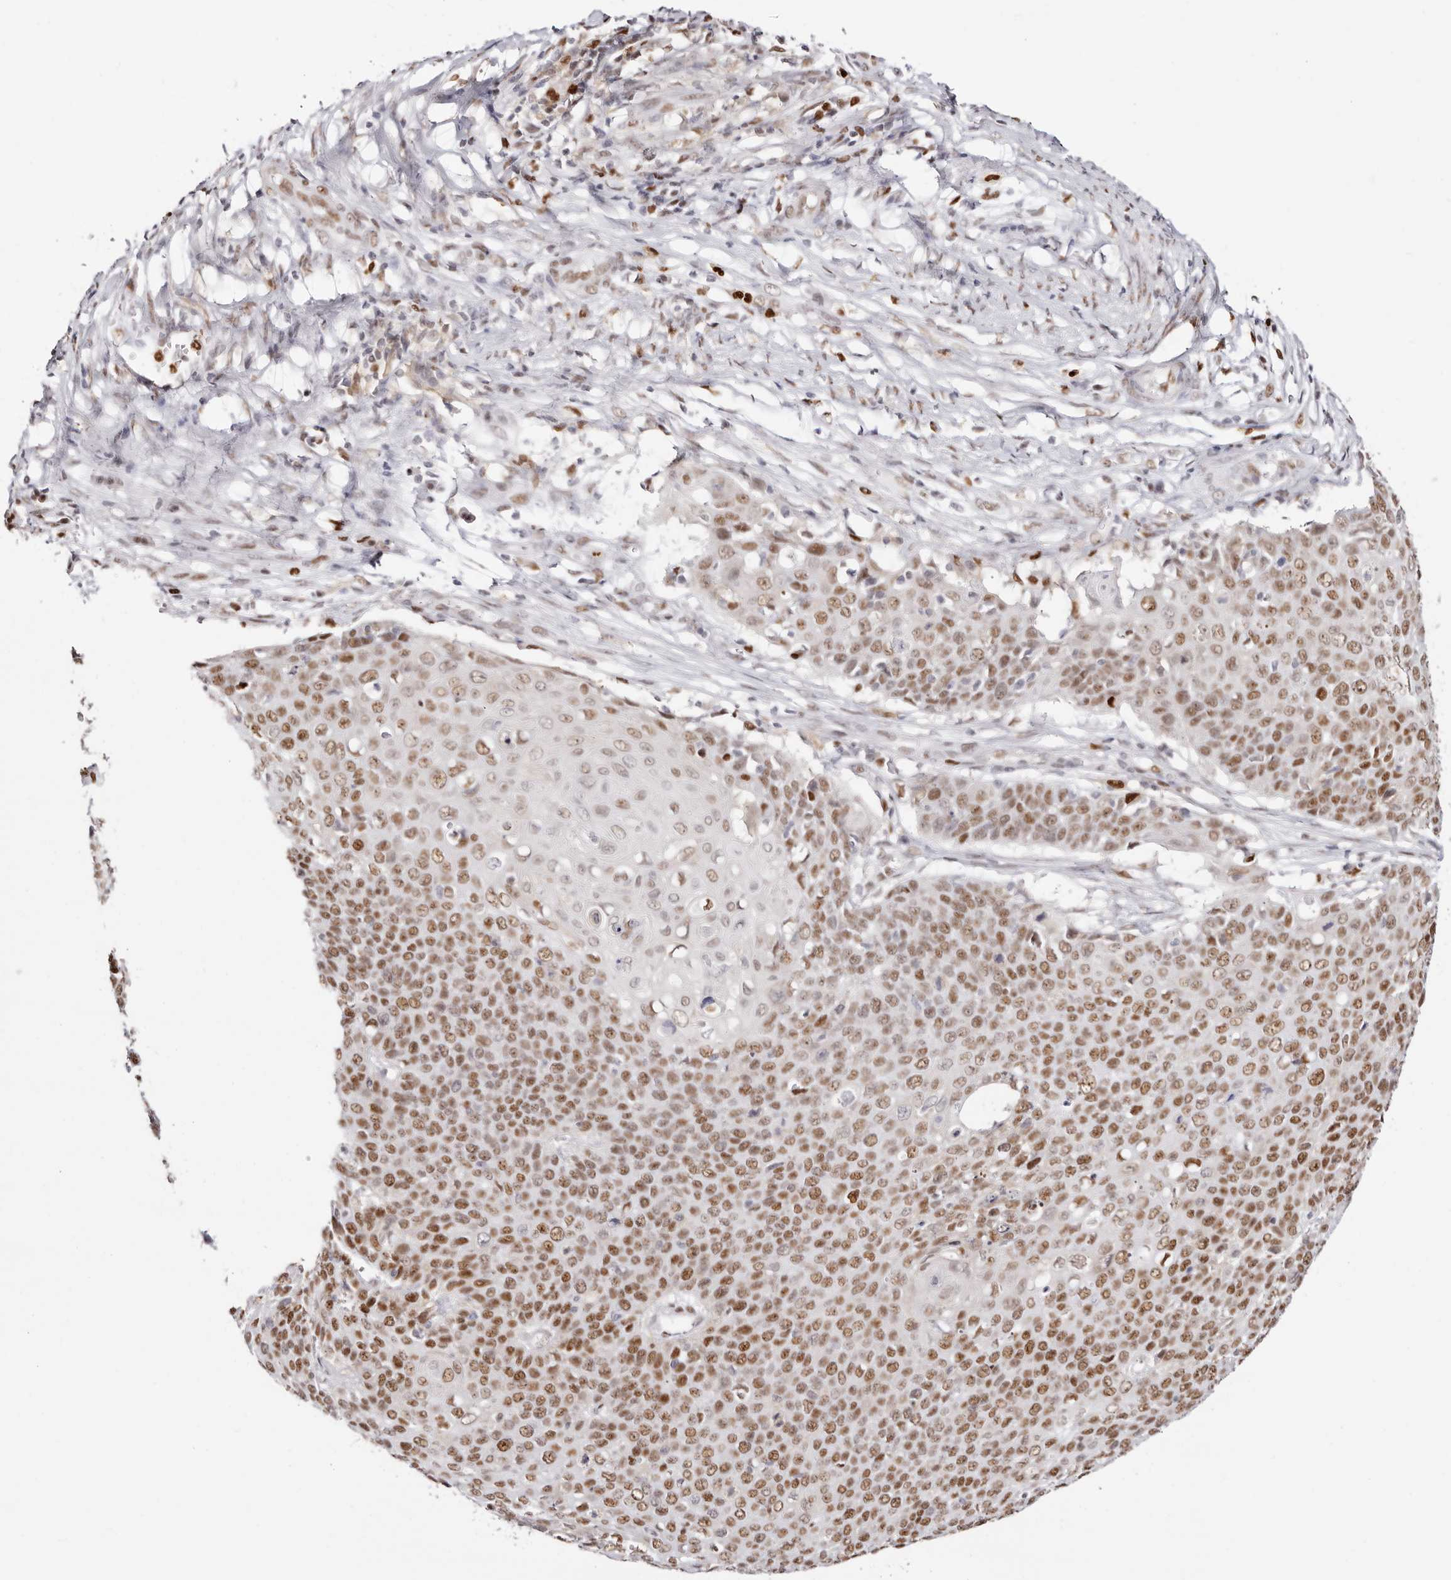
{"staining": {"intensity": "moderate", "quantity": ">75%", "location": "nuclear"}, "tissue": "cervical cancer", "cell_type": "Tumor cells", "image_type": "cancer", "snomed": [{"axis": "morphology", "description": "Squamous cell carcinoma, NOS"}, {"axis": "topography", "description": "Cervix"}], "caption": "Cervical cancer stained with immunohistochemistry demonstrates moderate nuclear positivity in about >75% of tumor cells.", "gene": "TKT", "patient": {"sex": "female", "age": 39}}